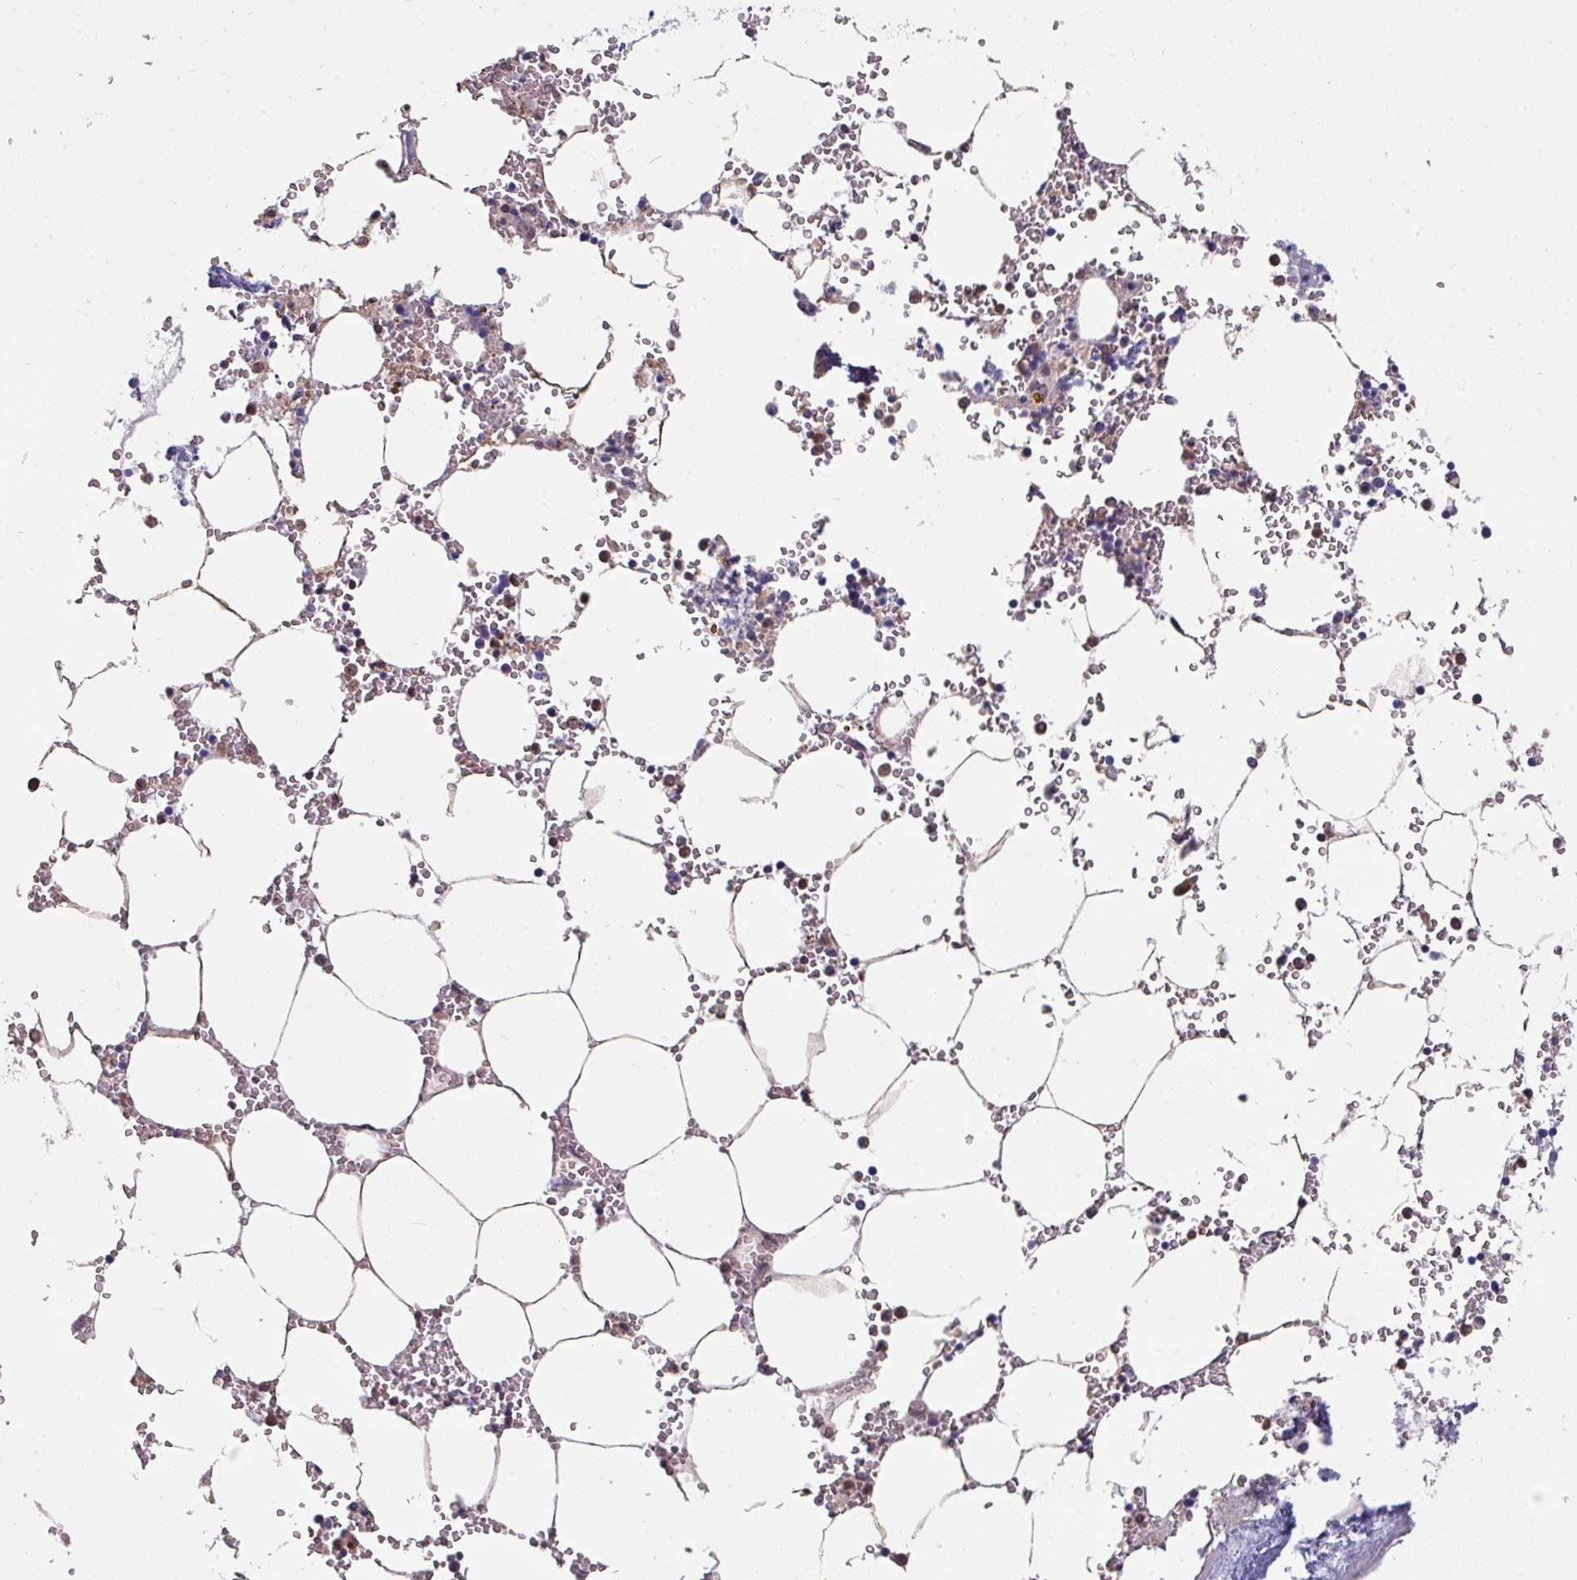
{"staining": {"intensity": "weak", "quantity": "<25%", "location": "cytoplasmic/membranous"}, "tissue": "bone marrow", "cell_type": "Hematopoietic cells", "image_type": "normal", "snomed": [{"axis": "morphology", "description": "Normal tissue, NOS"}, {"axis": "topography", "description": "Bone marrow"}], "caption": "High power microscopy histopathology image of an immunohistochemistry histopathology image of unremarkable bone marrow, revealing no significant positivity in hematopoietic cells. (Brightfield microscopy of DAB (3,3'-diaminobenzidine) immunohistochemistry at high magnification).", "gene": "BEND5", "patient": {"sex": "male", "age": 54}}